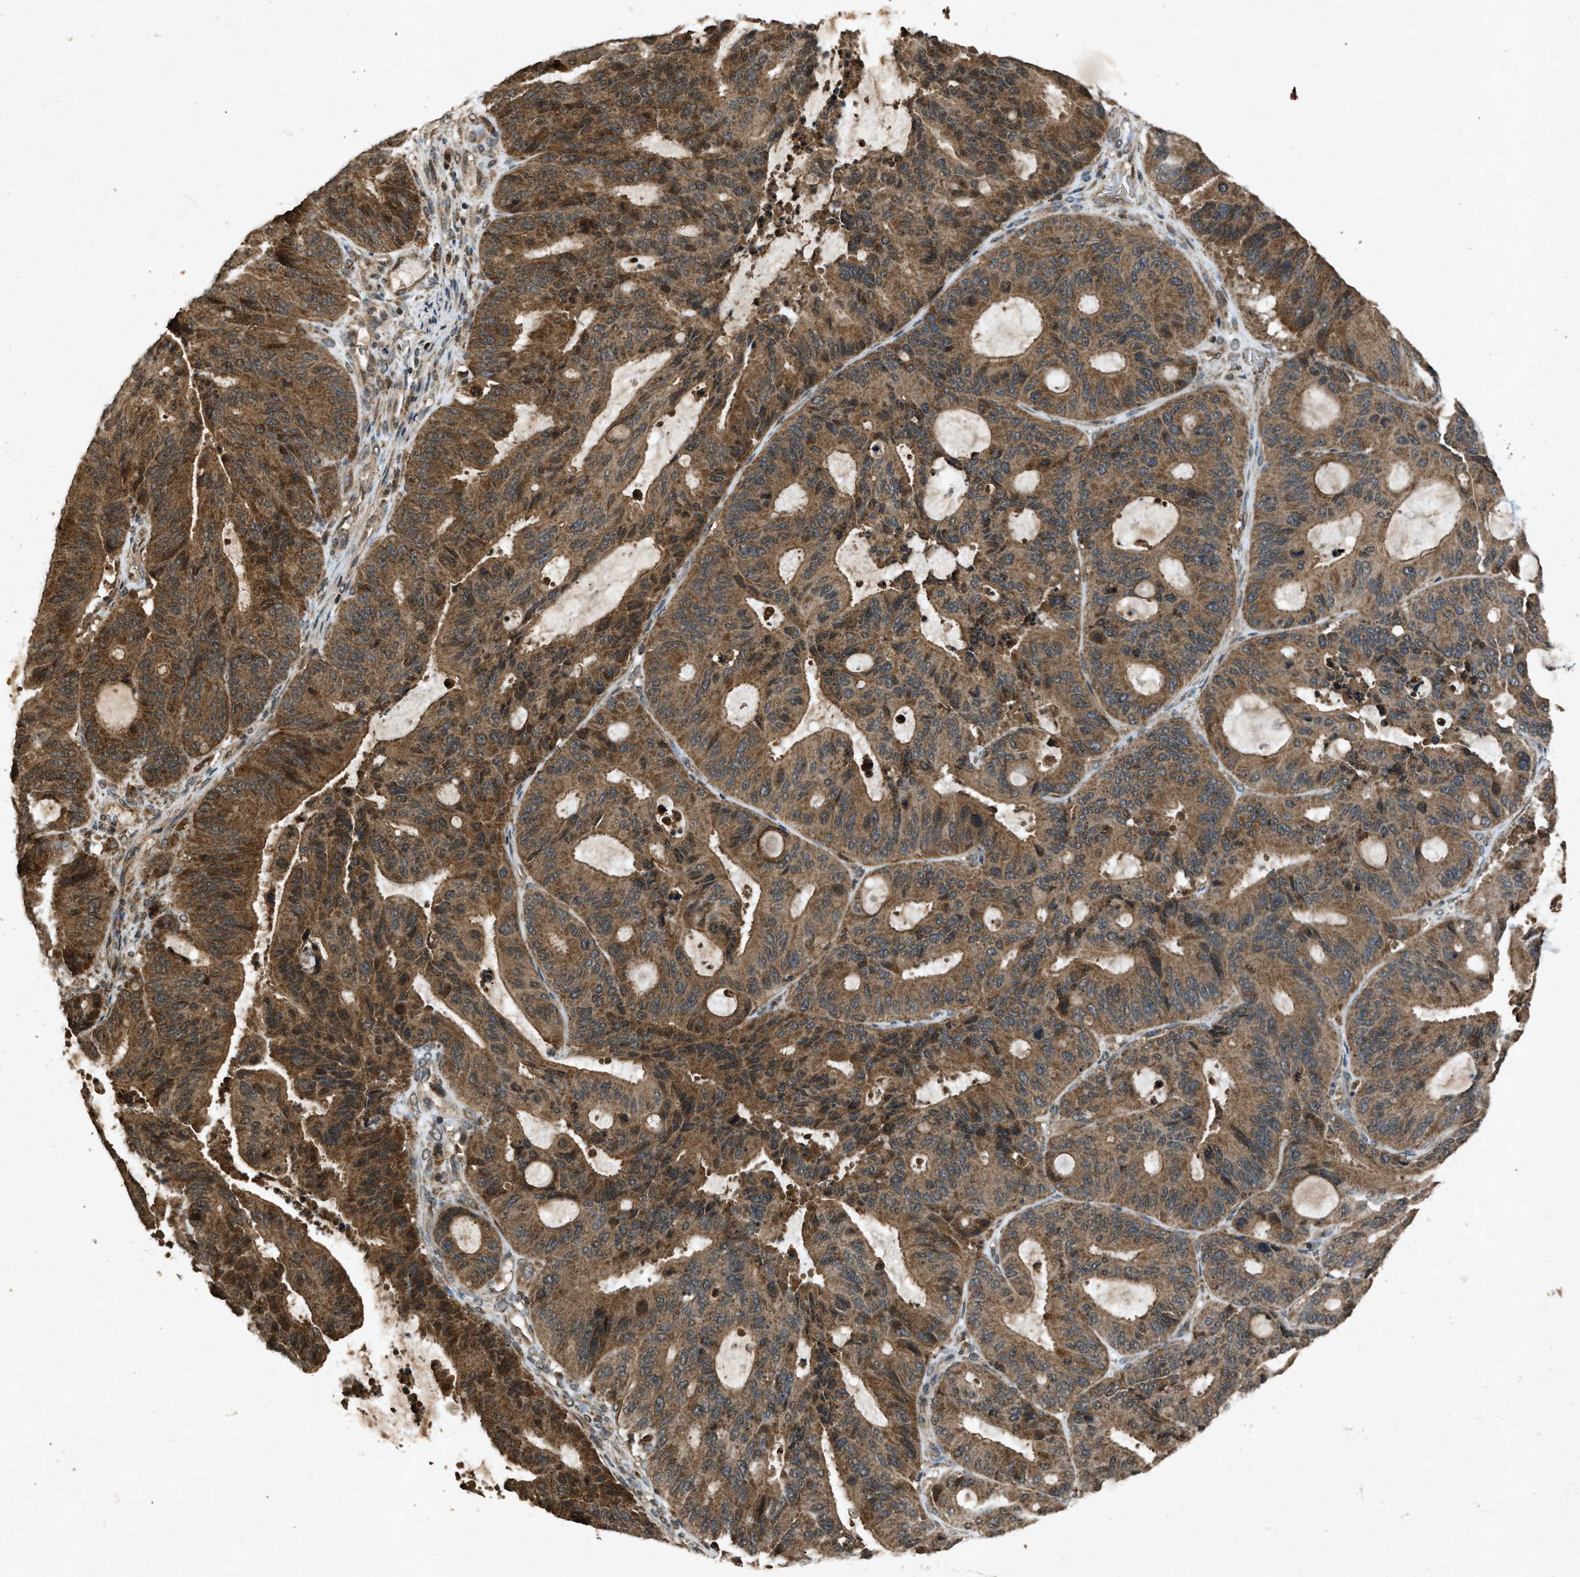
{"staining": {"intensity": "moderate", "quantity": ">75%", "location": "cytoplasmic/membranous"}, "tissue": "liver cancer", "cell_type": "Tumor cells", "image_type": "cancer", "snomed": [{"axis": "morphology", "description": "Cholangiocarcinoma"}, {"axis": "topography", "description": "Liver"}], "caption": "Cholangiocarcinoma (liver) was stained to show a protein in brown. There is medium levels of moderate cytoplasmic/membranous positivity in approximately >75% of tumor cells. (DAB (3,3'-diaminobenzidine) IHC, brown staining for protein, blue staining for nuclei).", "gene": "OAS1", "patient": {"sex": "female", "age": 73}}